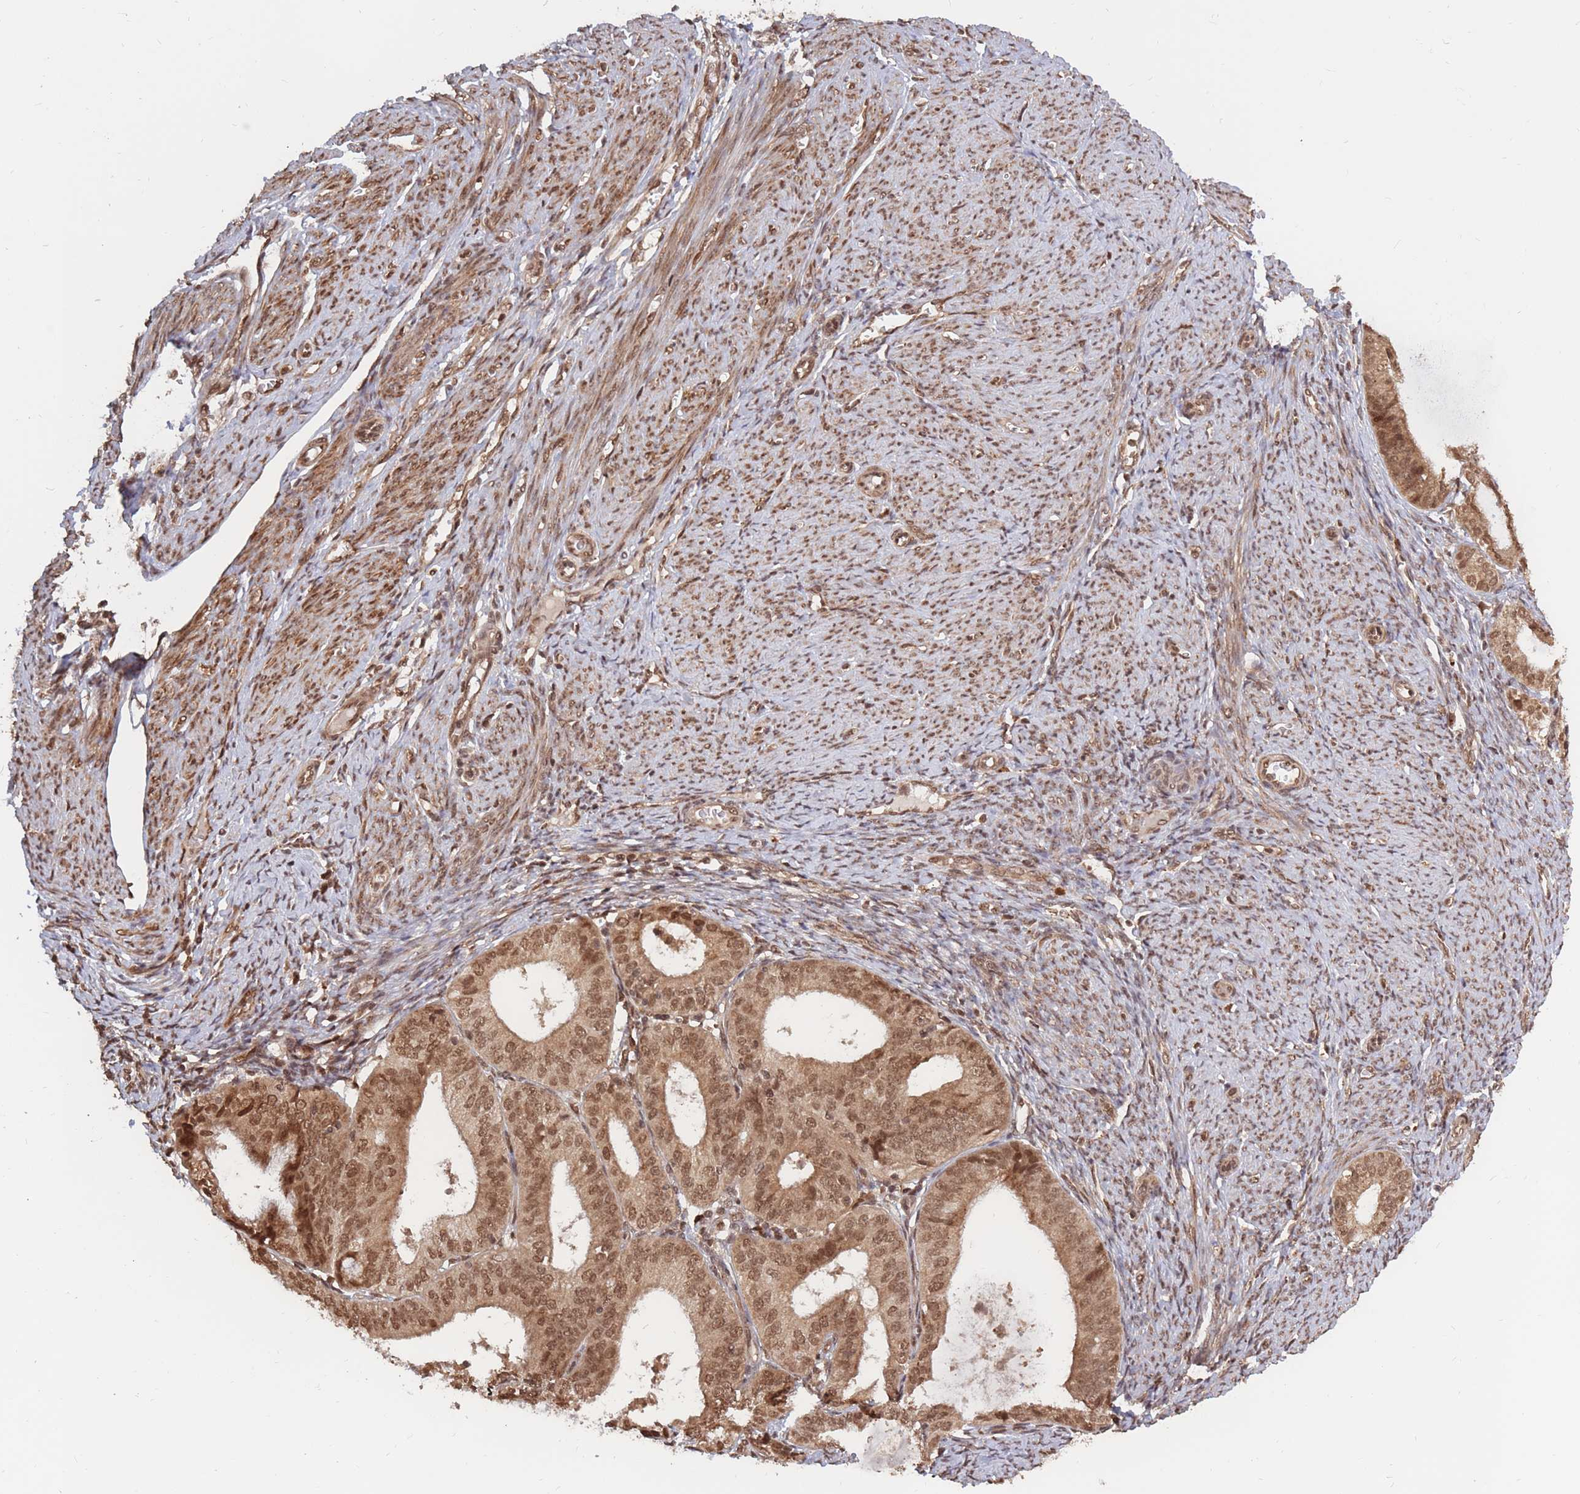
{"staining": {"intensity": "moderate", "quantity": ">75%", "location": "cytoplasmic/membranous,nuclear"}, "tissue": "endometrial cancer", "cell_type": "Tumor cells", "image_type": "cancer", "snomed": [{"axis": "morphology", "description": "Adenocarcinoma, NOS"}, {"axis": "topography", "description": "Endometrium"}], "caption": "Human endometrial cancer stained with a protein marker shows moderate staining in tumor cells.", "gene": "SRA1", "patient": {"sex": "female", "age": 51}}